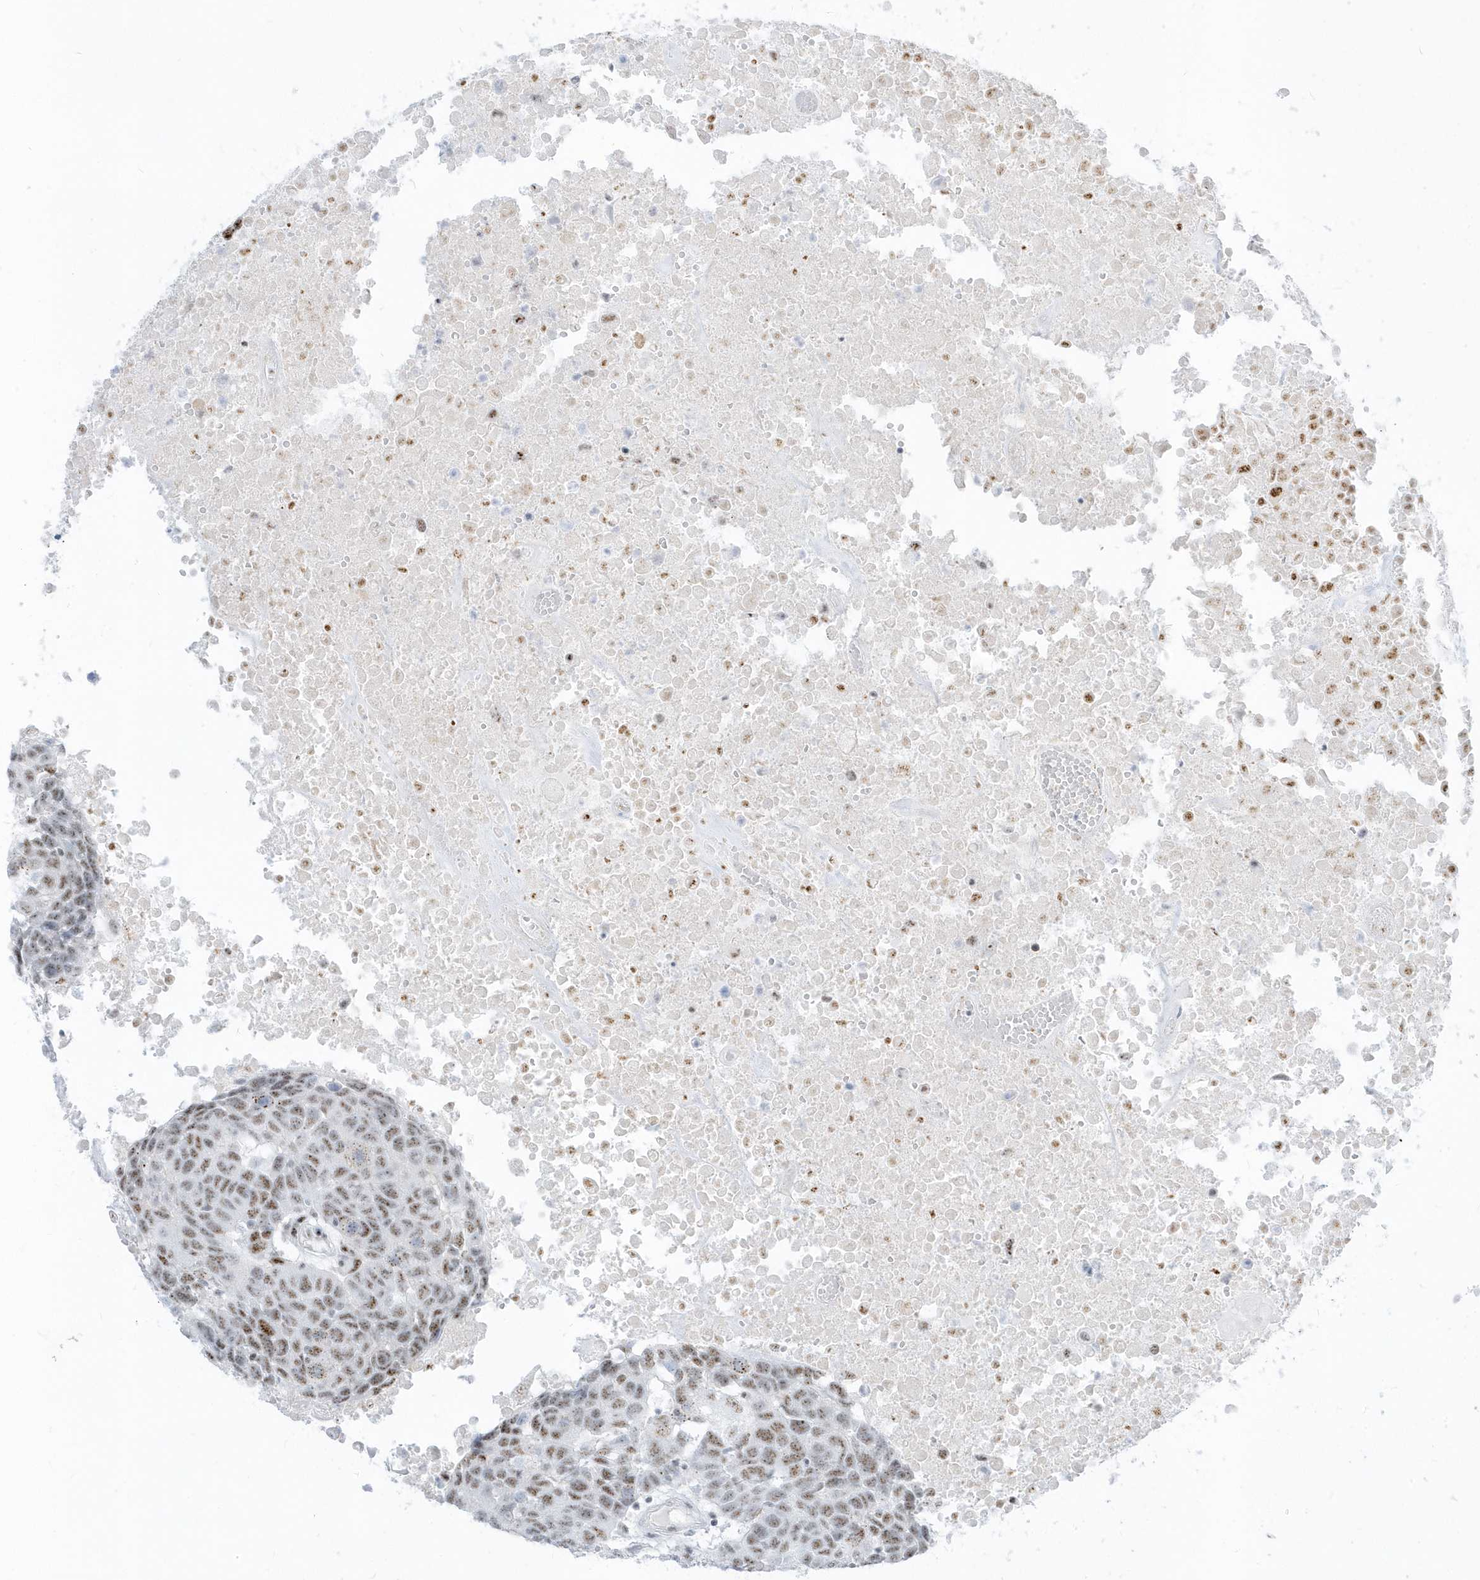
{"staining": {"intensity": "moderate", "quantity": ">75%", "location": "nuclear"}, "tissue": "head and neck cancer", "cell_type": "Tumor cells", "image_type": "cancer", "snomed": [{"axis": "morphology", "description": "Squamous cell carcinoma, NOS"}, {"axis": "topography", "description": "Head-Neck"}], "caption": "Head and neck squamous cell carcinoma stained for a protein demonstrates moderate nuclear positivity in tumor cells.", "gene": "PLEKHN1", "patient": {"sex": "male", "age": 66}}